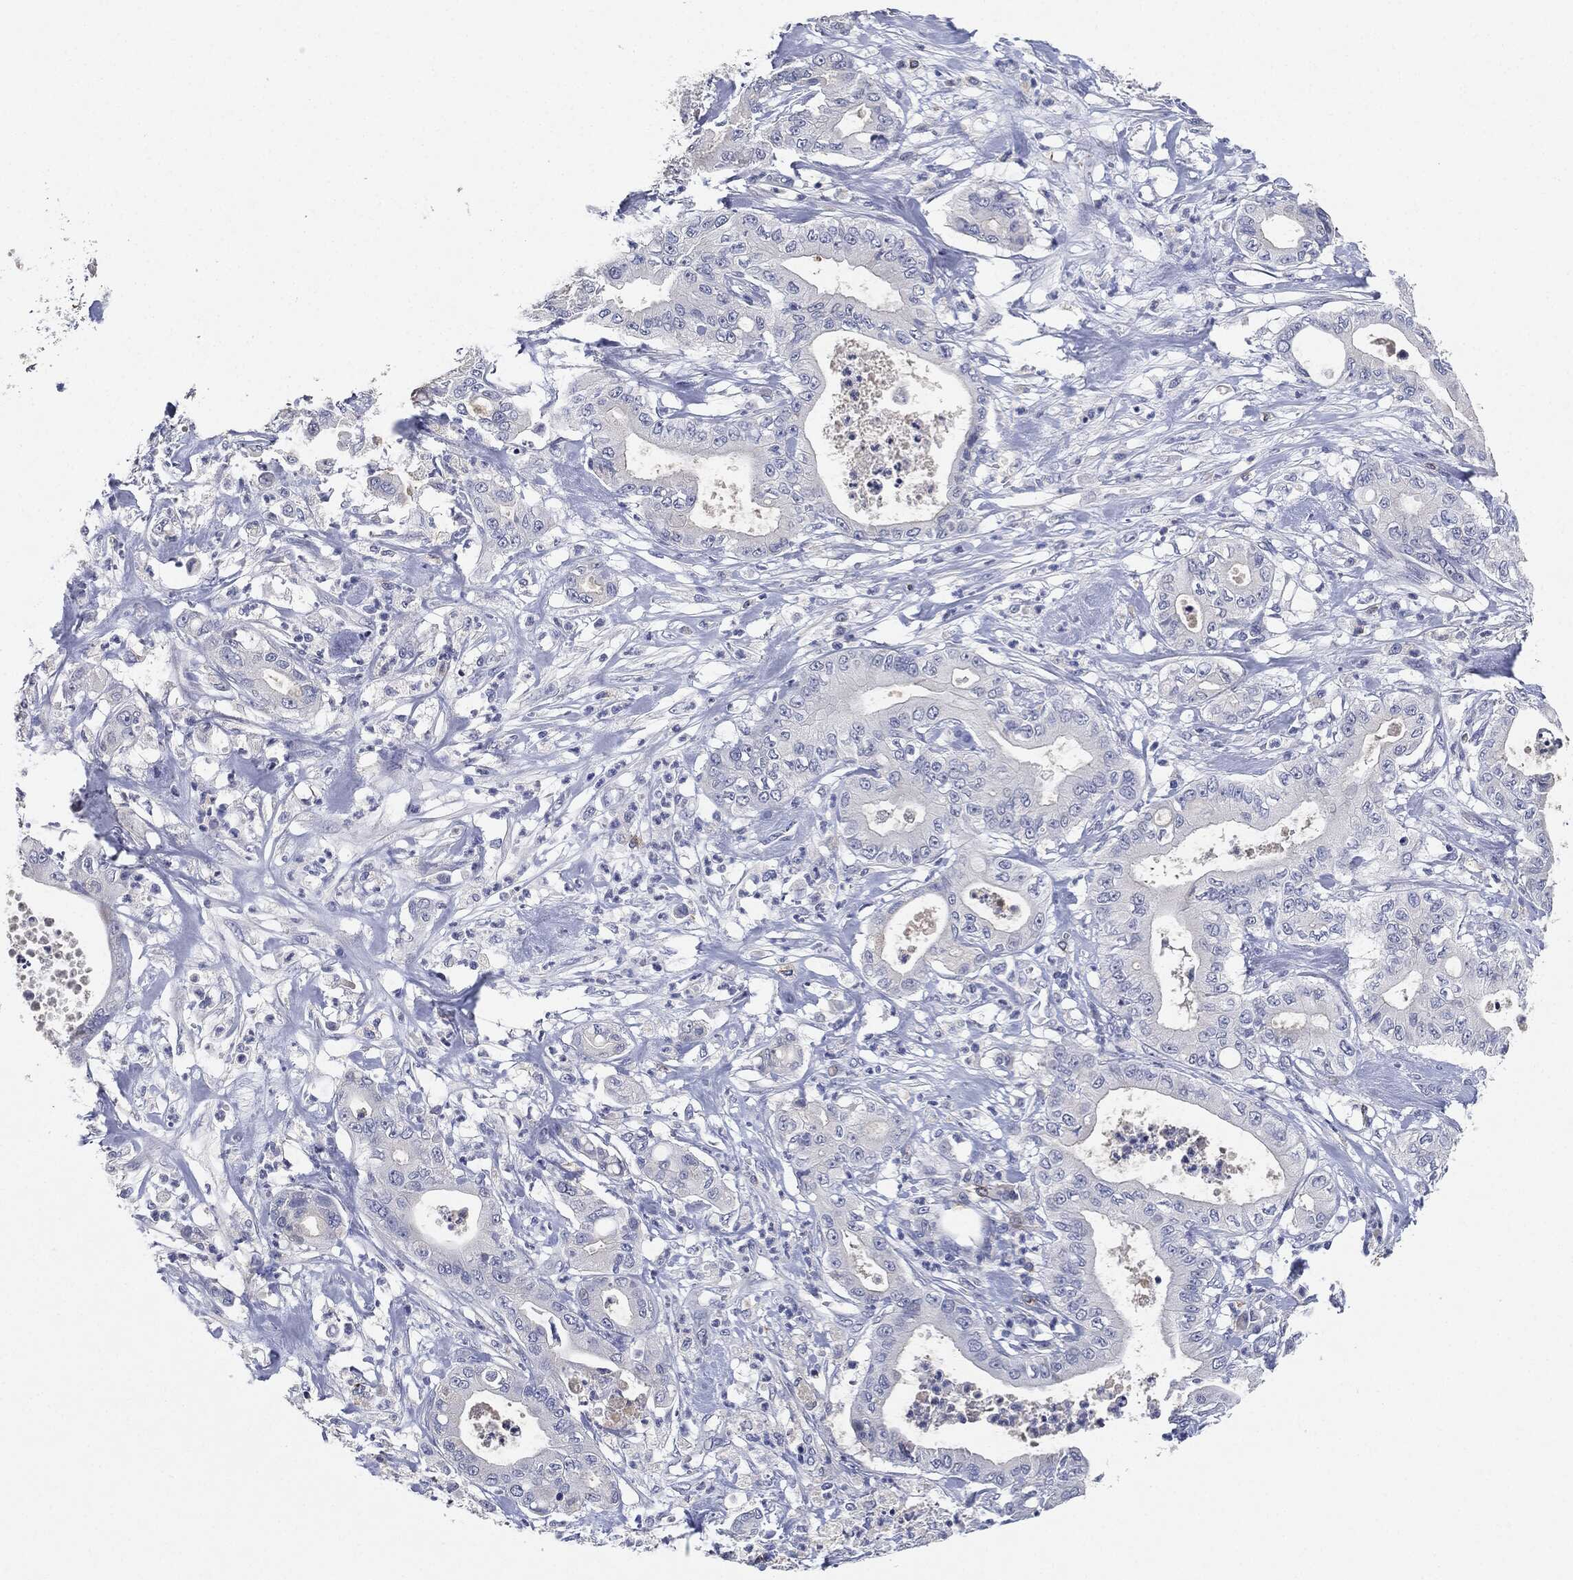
{"staining": {"intensity": "negative", "quantity": "none", "location": "none"}, "tissue": "pancreatic cancer", "cell_type": "Tumor cells", "image_type": "cancer", "snomed": [{"axis": "morphology", "description": "Adenocarcinoma, NOS"}, {"axis": "topography", "description": "Pancreas"}], "caption": "Human pancreatic adenocarcinoma stained for a protein using immunohistochemistry (IHC) exhibits no staining in tumor cells.", "gene": "NTRK1", "patient": {"sex": "male", "age": 71}}